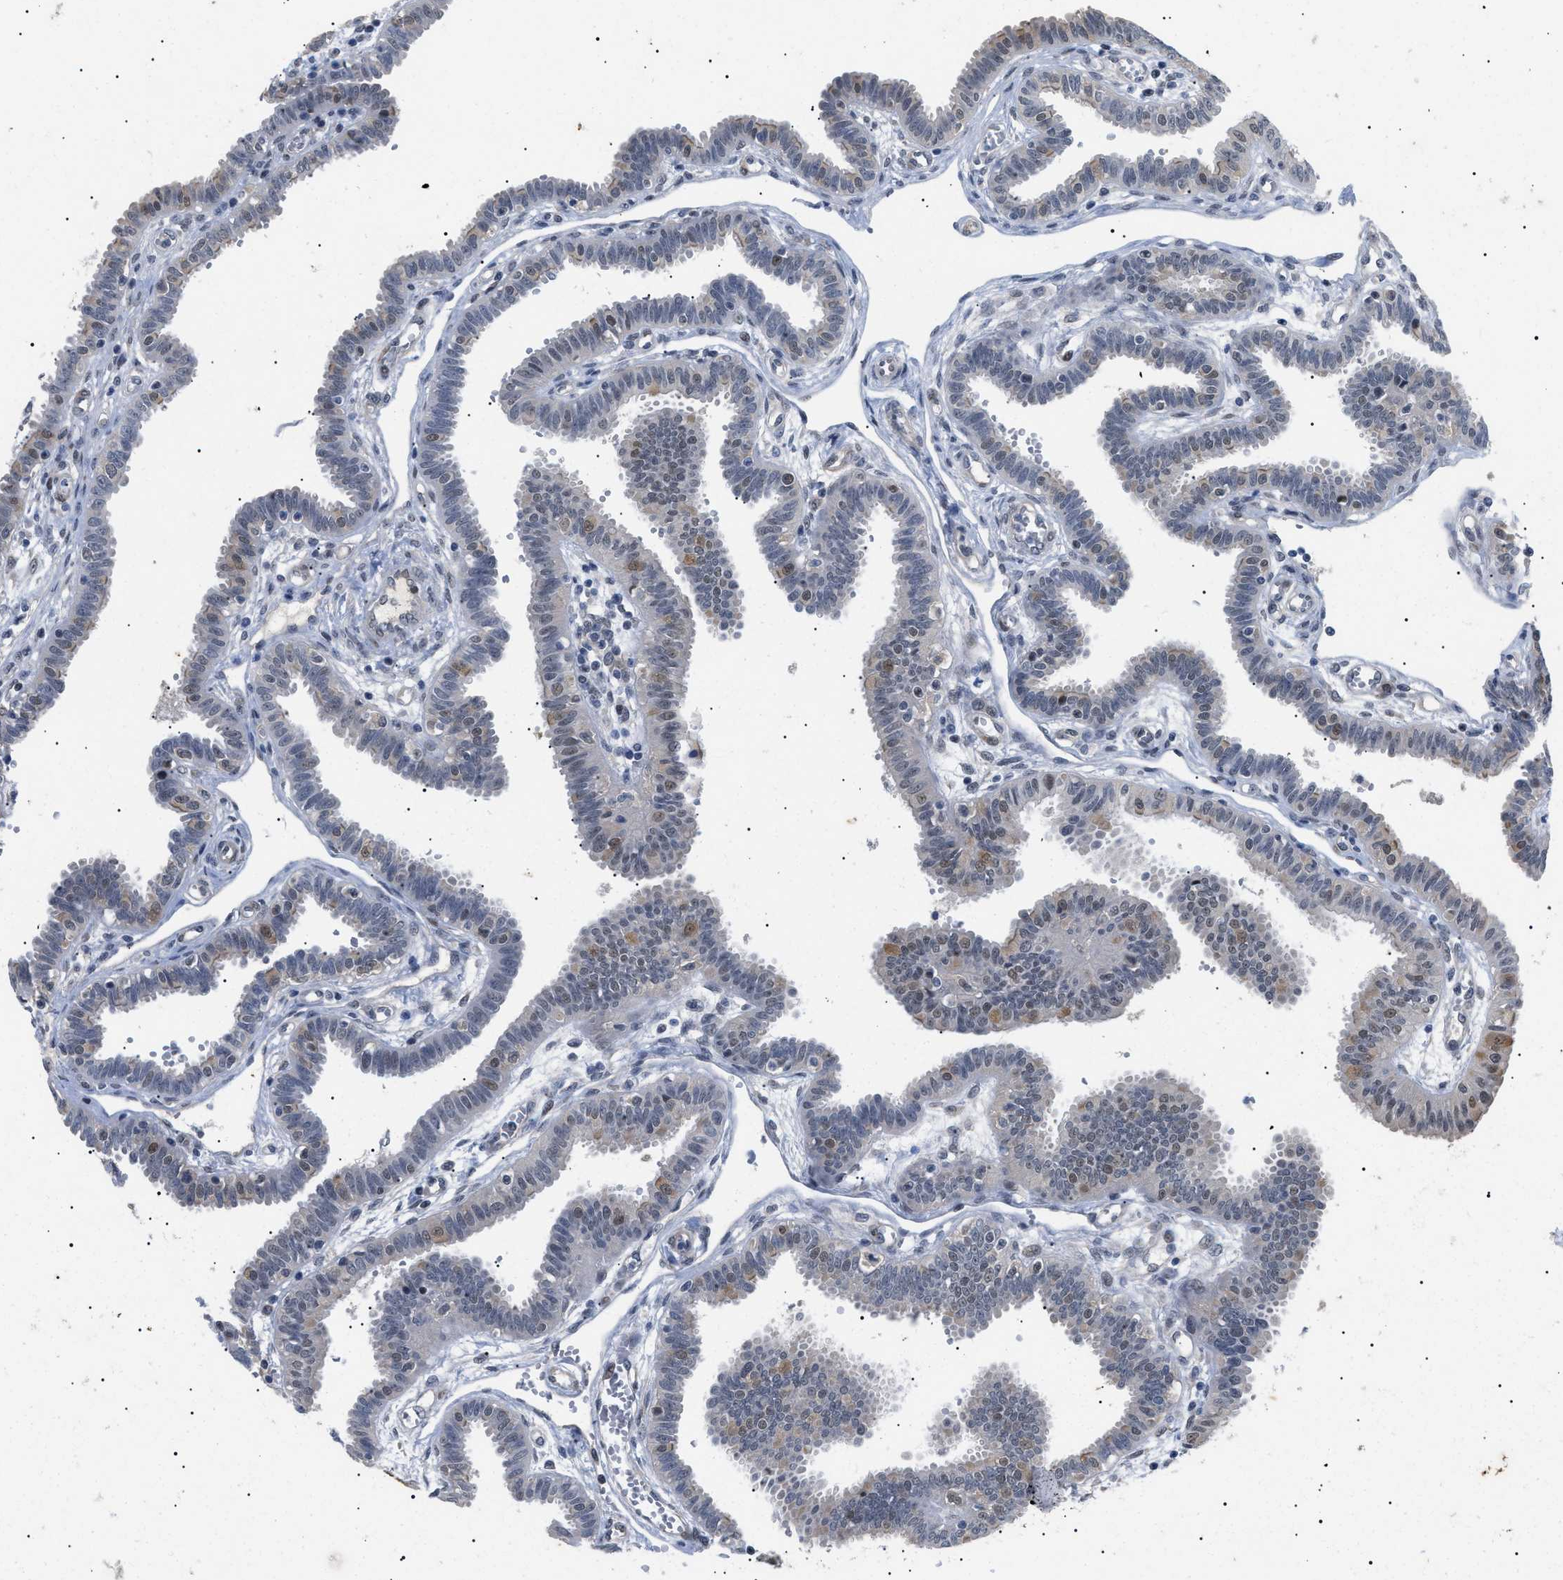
{"staining": {"intensity": "moderate", "quantity": "25%-75%", "location": "cytoplasmic/membranous,nuclear"}, "tissue": "fallopian tube", "cell_type": "Glandular cells", "image_type": "normal", "snomed": [{"axis": "morphology", "description": "Normal tissue, NOS"}, {"axis": "topography", "description": "Fallopian tube"}], "caption": "About 25%-75% of glandular cells in benign human fallopian tube display moderate cytoplasmic/membranous,nuclear protein expression as visualized by brown immunohistochemical staining.", "gene": "GARRE1", "patient": {"sex": "female", "age": 32}}